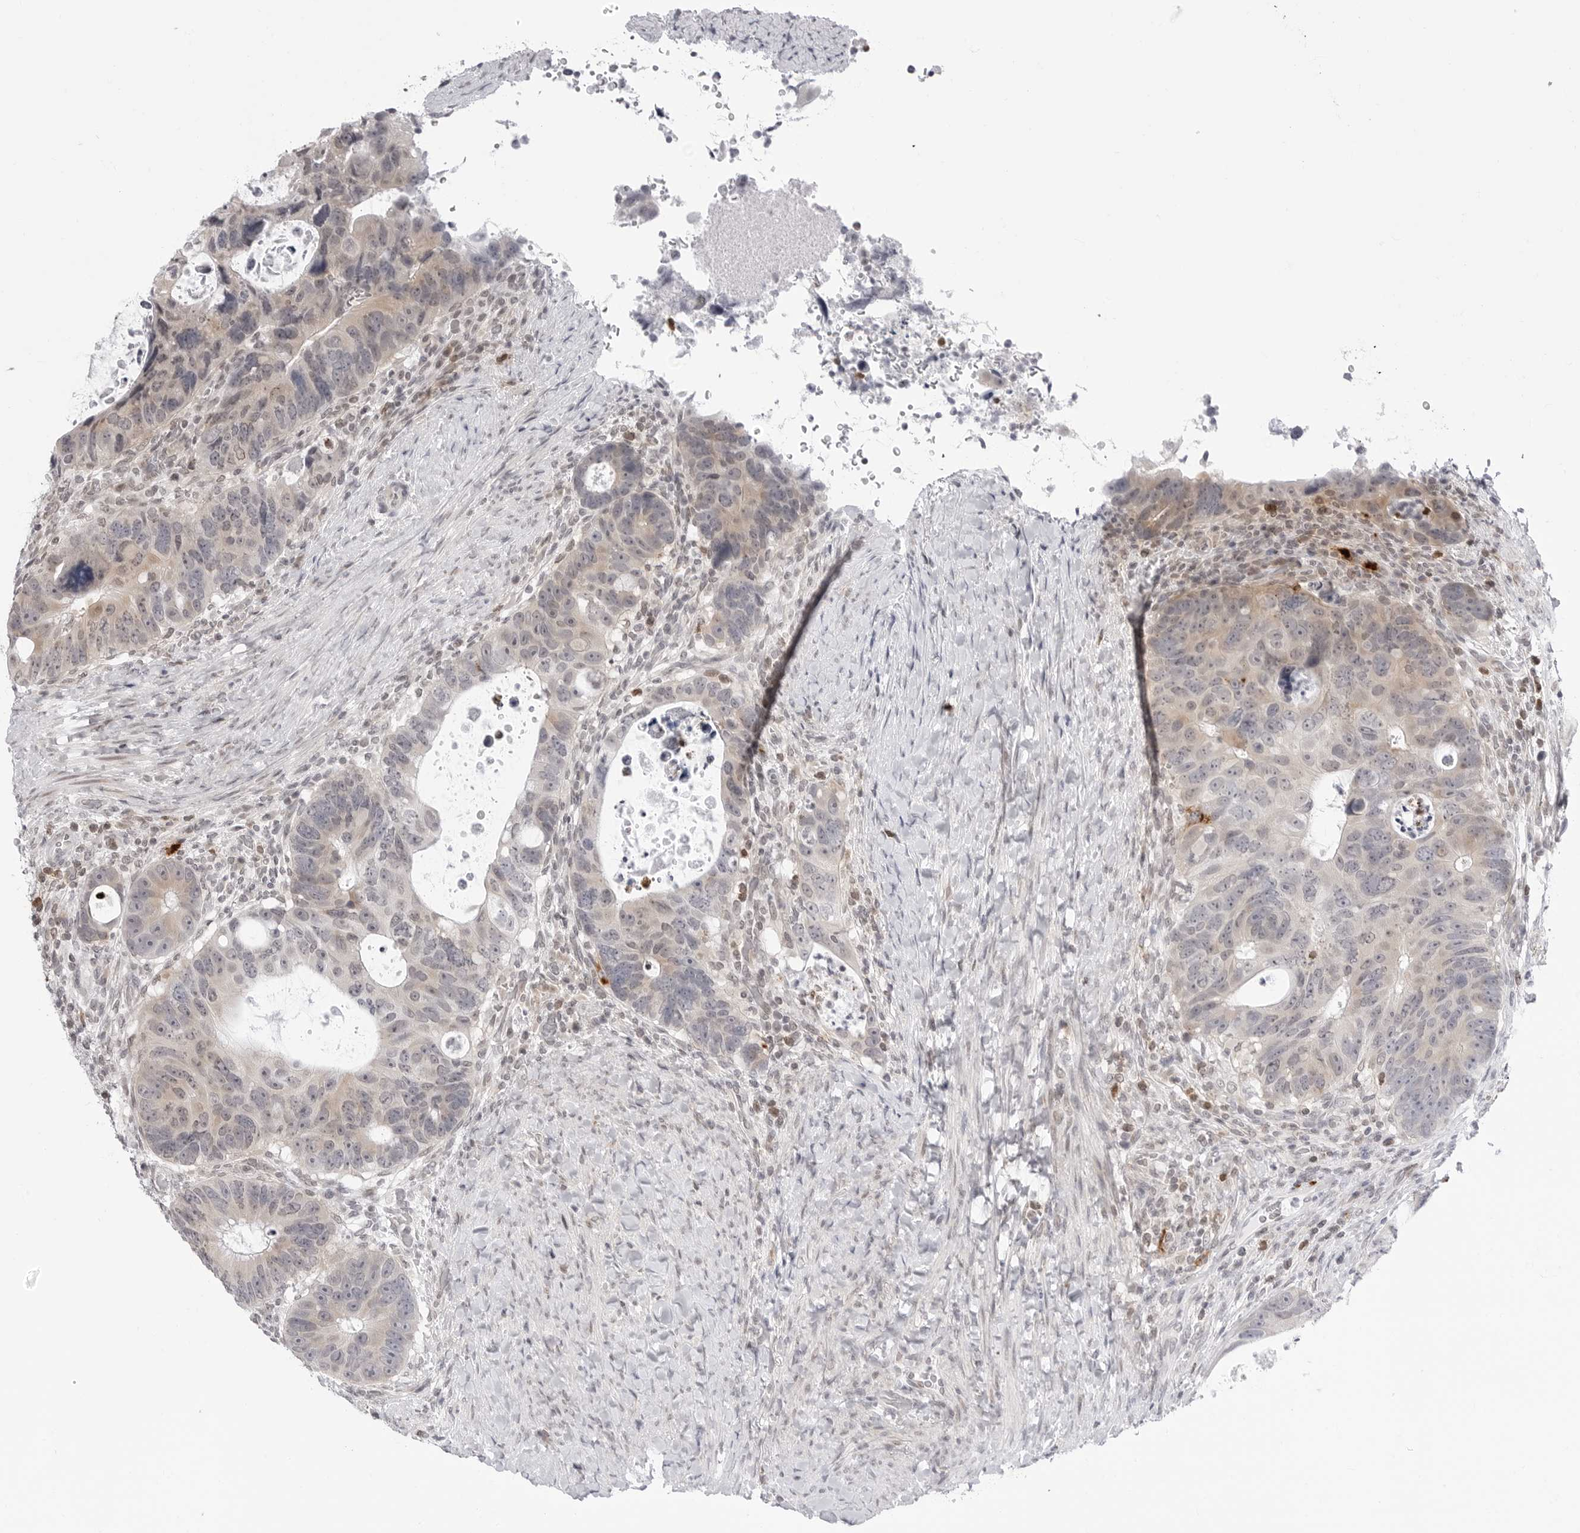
{"staining": {"intensity": "negative", "quantity": "none", "location": "none"}, "tissue": "colorectal cancer", "cell_type": "Tumor cells", "image_type": "cancer", "snomed": [{"axis": "morphology", "description": "Adenocarcinoma, NOS"}, {"axis": "topography", "description": "Rectum"}], "caption": "Immunohistochemistry (IHC) micrograph of human colorectal adenocarcinoma stained for a protein (brown), which displays no staining in tumor cells.", "gene": "PPP2R5C", "patient": {"sex": "male", "age": 59}}